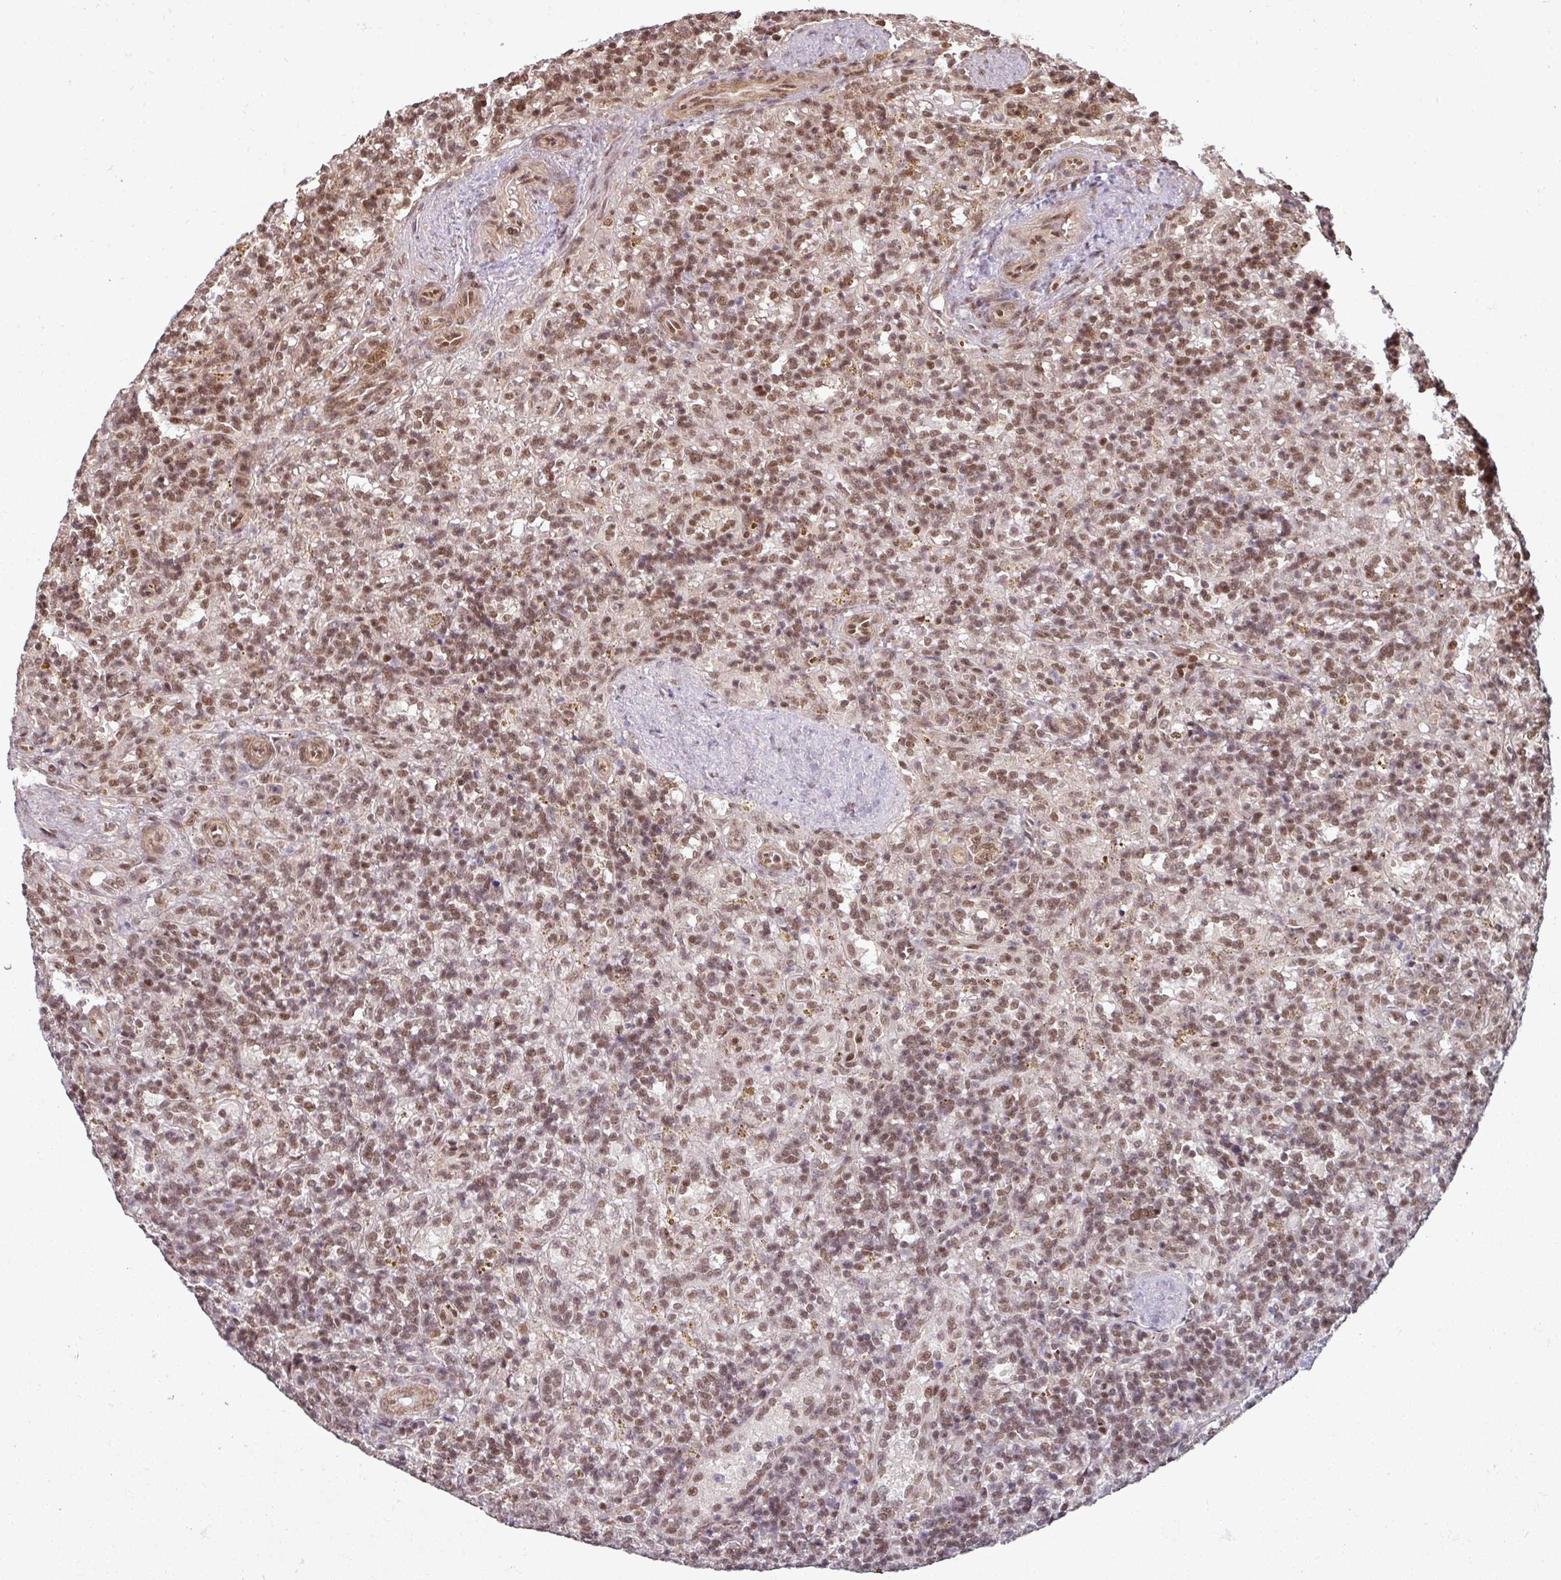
{"staining": {"intensity": "moderate", "quantity": ">75%", "location": "nuclear"}, "tissue": "lymphoma", "cell_type": "Tumor cells", "image_type": "cancer", "snomed": [{"axis": "morphology", "description": "Malignant lymphoma, non-Hodgkin's type, Low grade"}, {"axis": "topography", "description": "Spleen"}], "caption": "Low-grade malignant lymphoma, non-Hodgkin's type tissue shows moderate nuclear staining in approximately >75% of tumor cells, visualized by immunohistochemistry.", "gene": "SIK3", "patient": {"sex": "male", "age": 67}}